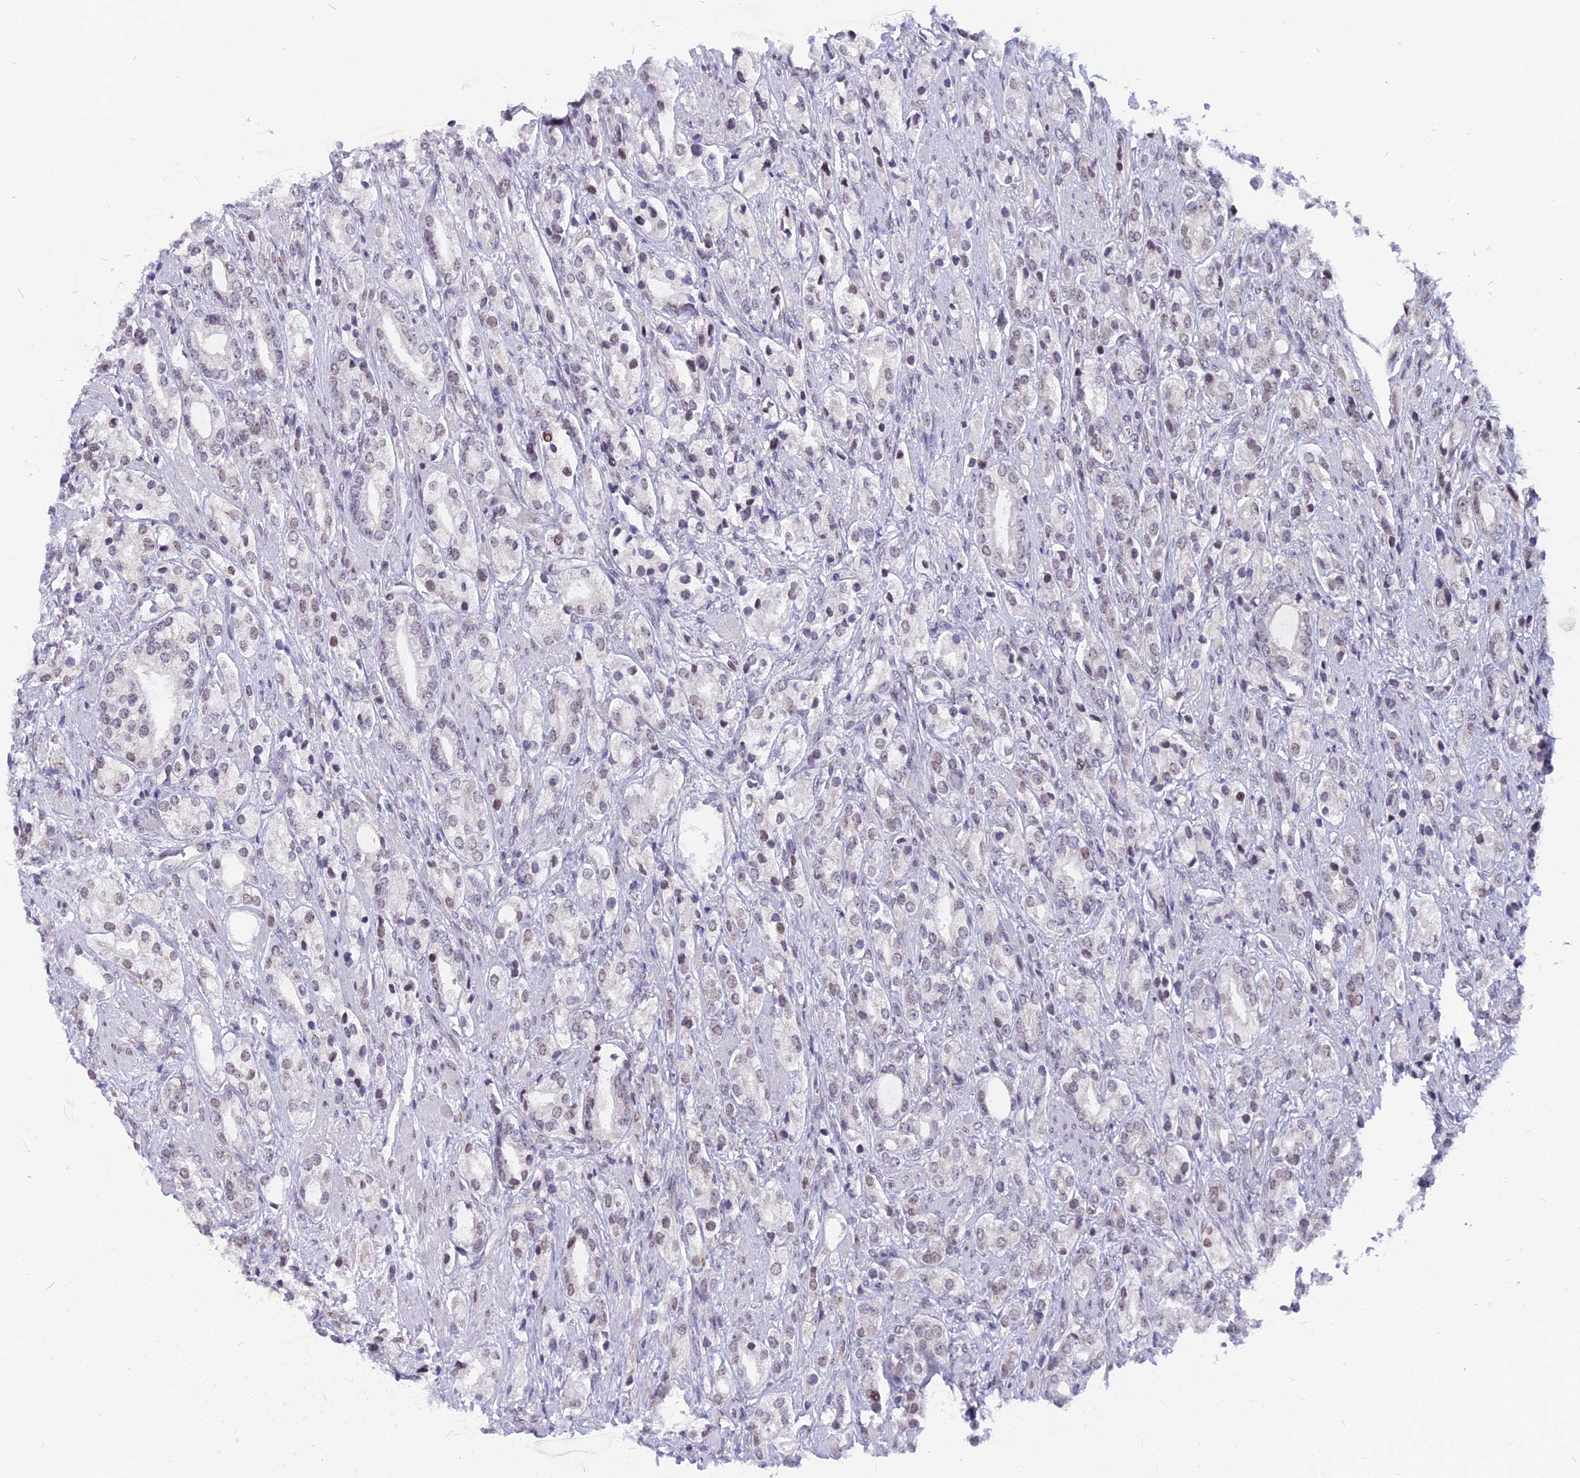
{"staining": {"intensity": "negative", "quantity": "none", "location": "none"}, "tissue": "prostate cancer", "cell_type": "Tumor cells", "image_type": "cancer", "snomed": [{"axis": "morphology", "description": "Adenocarcinoma, High grade"}, {"axis": "topography", "description": "Prostate"}], "caption": "Prostate cancer (high-grade adenocarcinoma) was stained to show a protein in brown. There is no significant expression in tumor cells.", "gene": "CCDC113", "patient": {"sex": "male", "age": 50}}